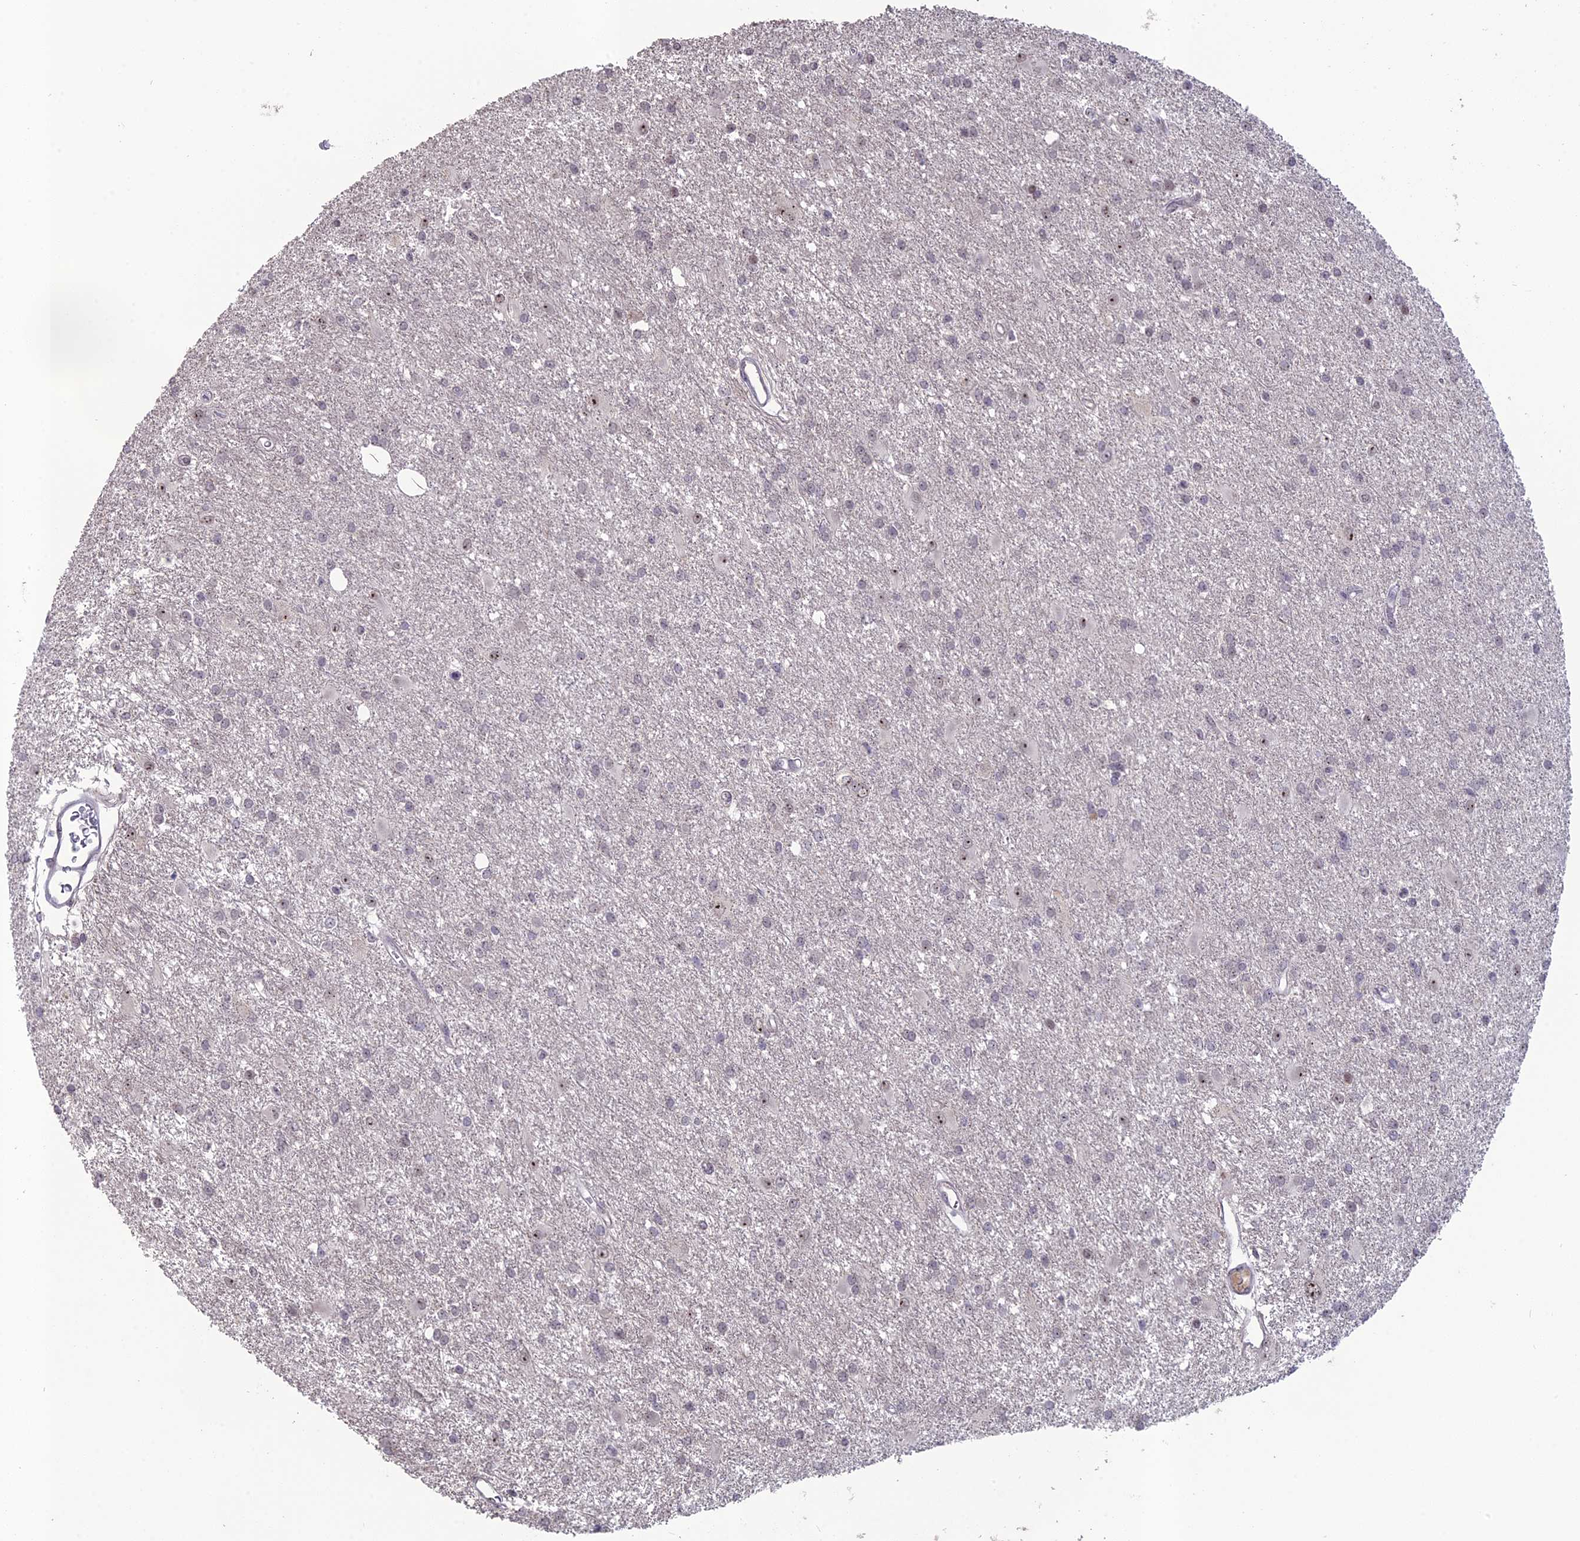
{"staining": {"intensity": "moderate", "quantity": "<25%", "location": "nuclear"}, "tissue": "glioma", "cell_type": "Tumor cells", "image_type": "cancer", "snomed": [{"axis": "morphology", "description": "Glioma, malignant, High grade"}, {"axis": "topography", "description": "Brain"}], "caption": "Approximately <25% of tumor cells in human malignant glioma (high-grade) reveal moderate nuclear protein expression as visualized by brown immunohistochemical staining.", "gene": "FAM131A", "patient": {"sex": "female", "age": 50}}